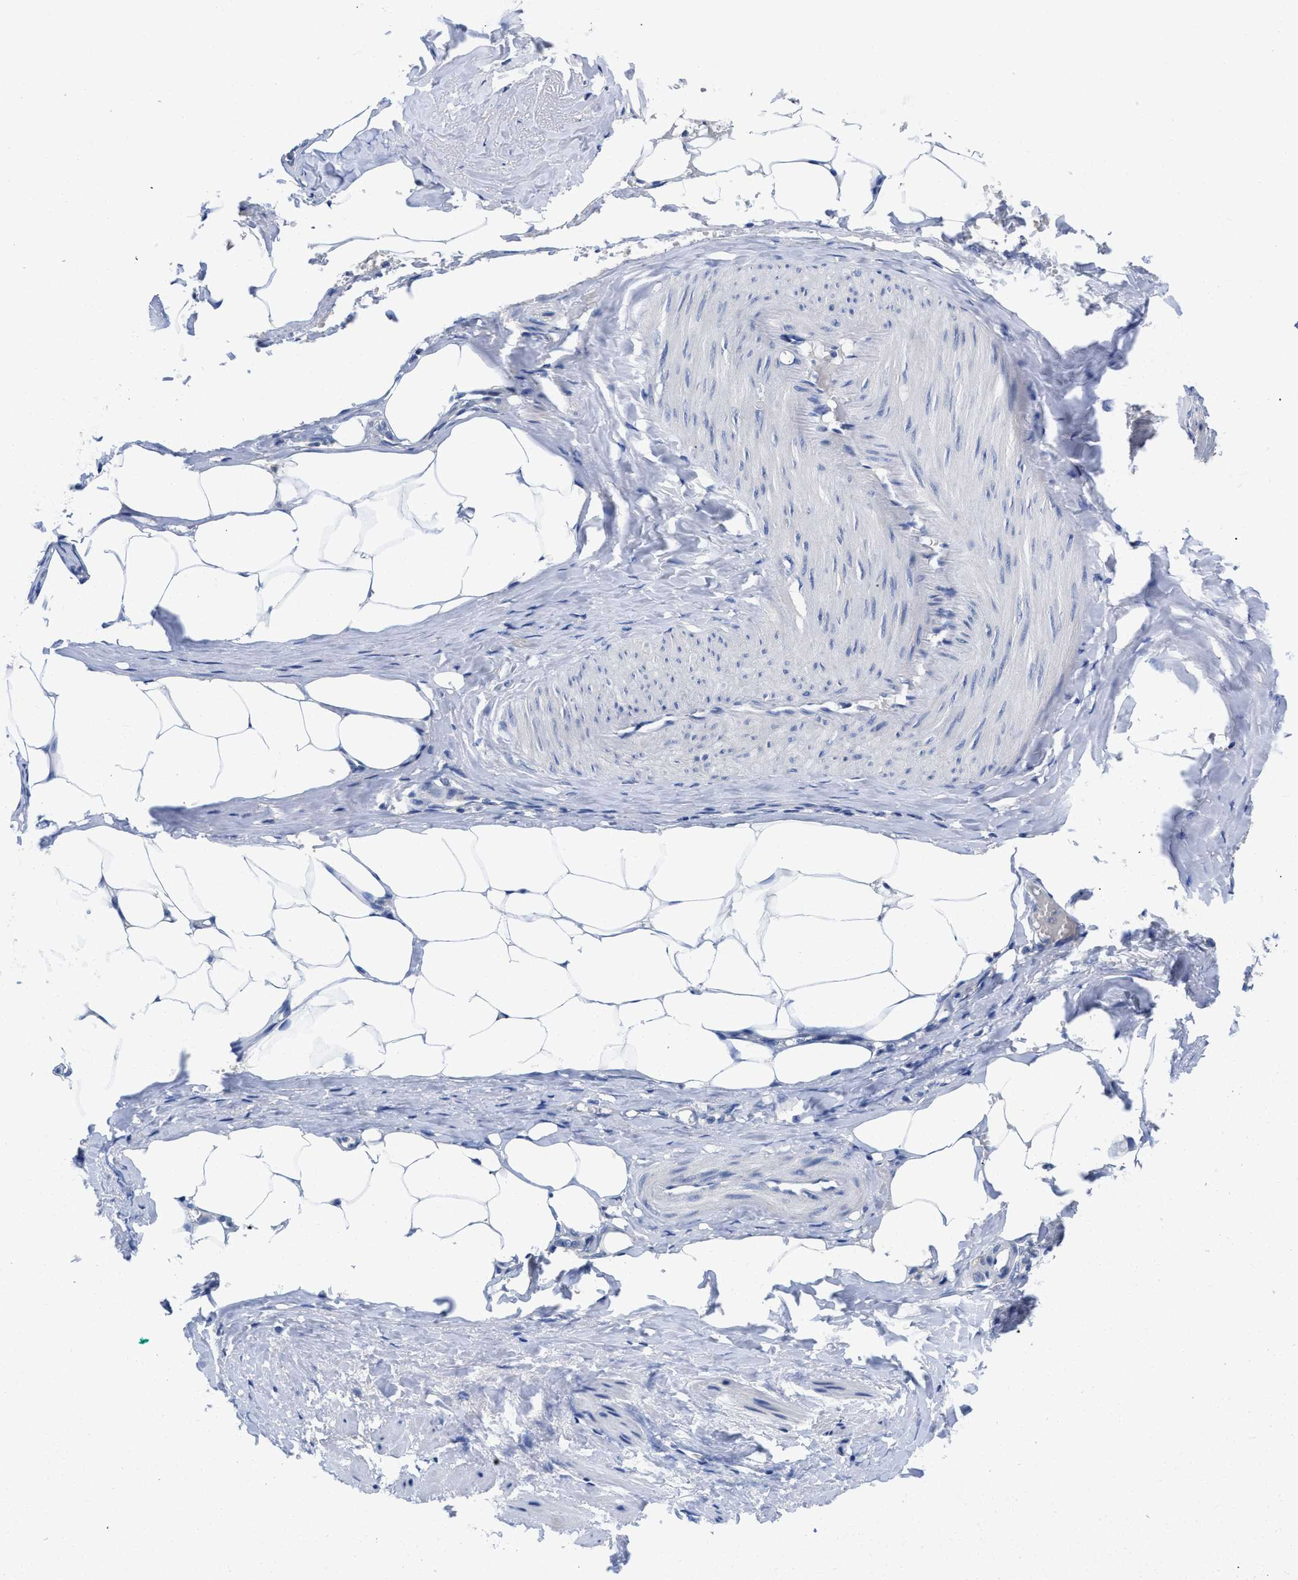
{"staining": {"intensity": "negative", "quantity": "none", "location": "none"}, "tissue": "adipose tissue", "cell_type": "Adipocytes", "image_type": "normal", "snomed": [{"axis": "morphology", "description": "Normal tissue, NOS"}, {"axis": "topography", "description": "Soft tissue"}, {"axis": "topography", "description": "Vascular tissue"}], "caption": "Immunohistochemistry (IHC) histopathology image of benign human adipose tissue stained for a protein (brown), which displays no staining in adipocytes.", "gene": "PYY", "patient": {"sex": "female", "age": 35}}